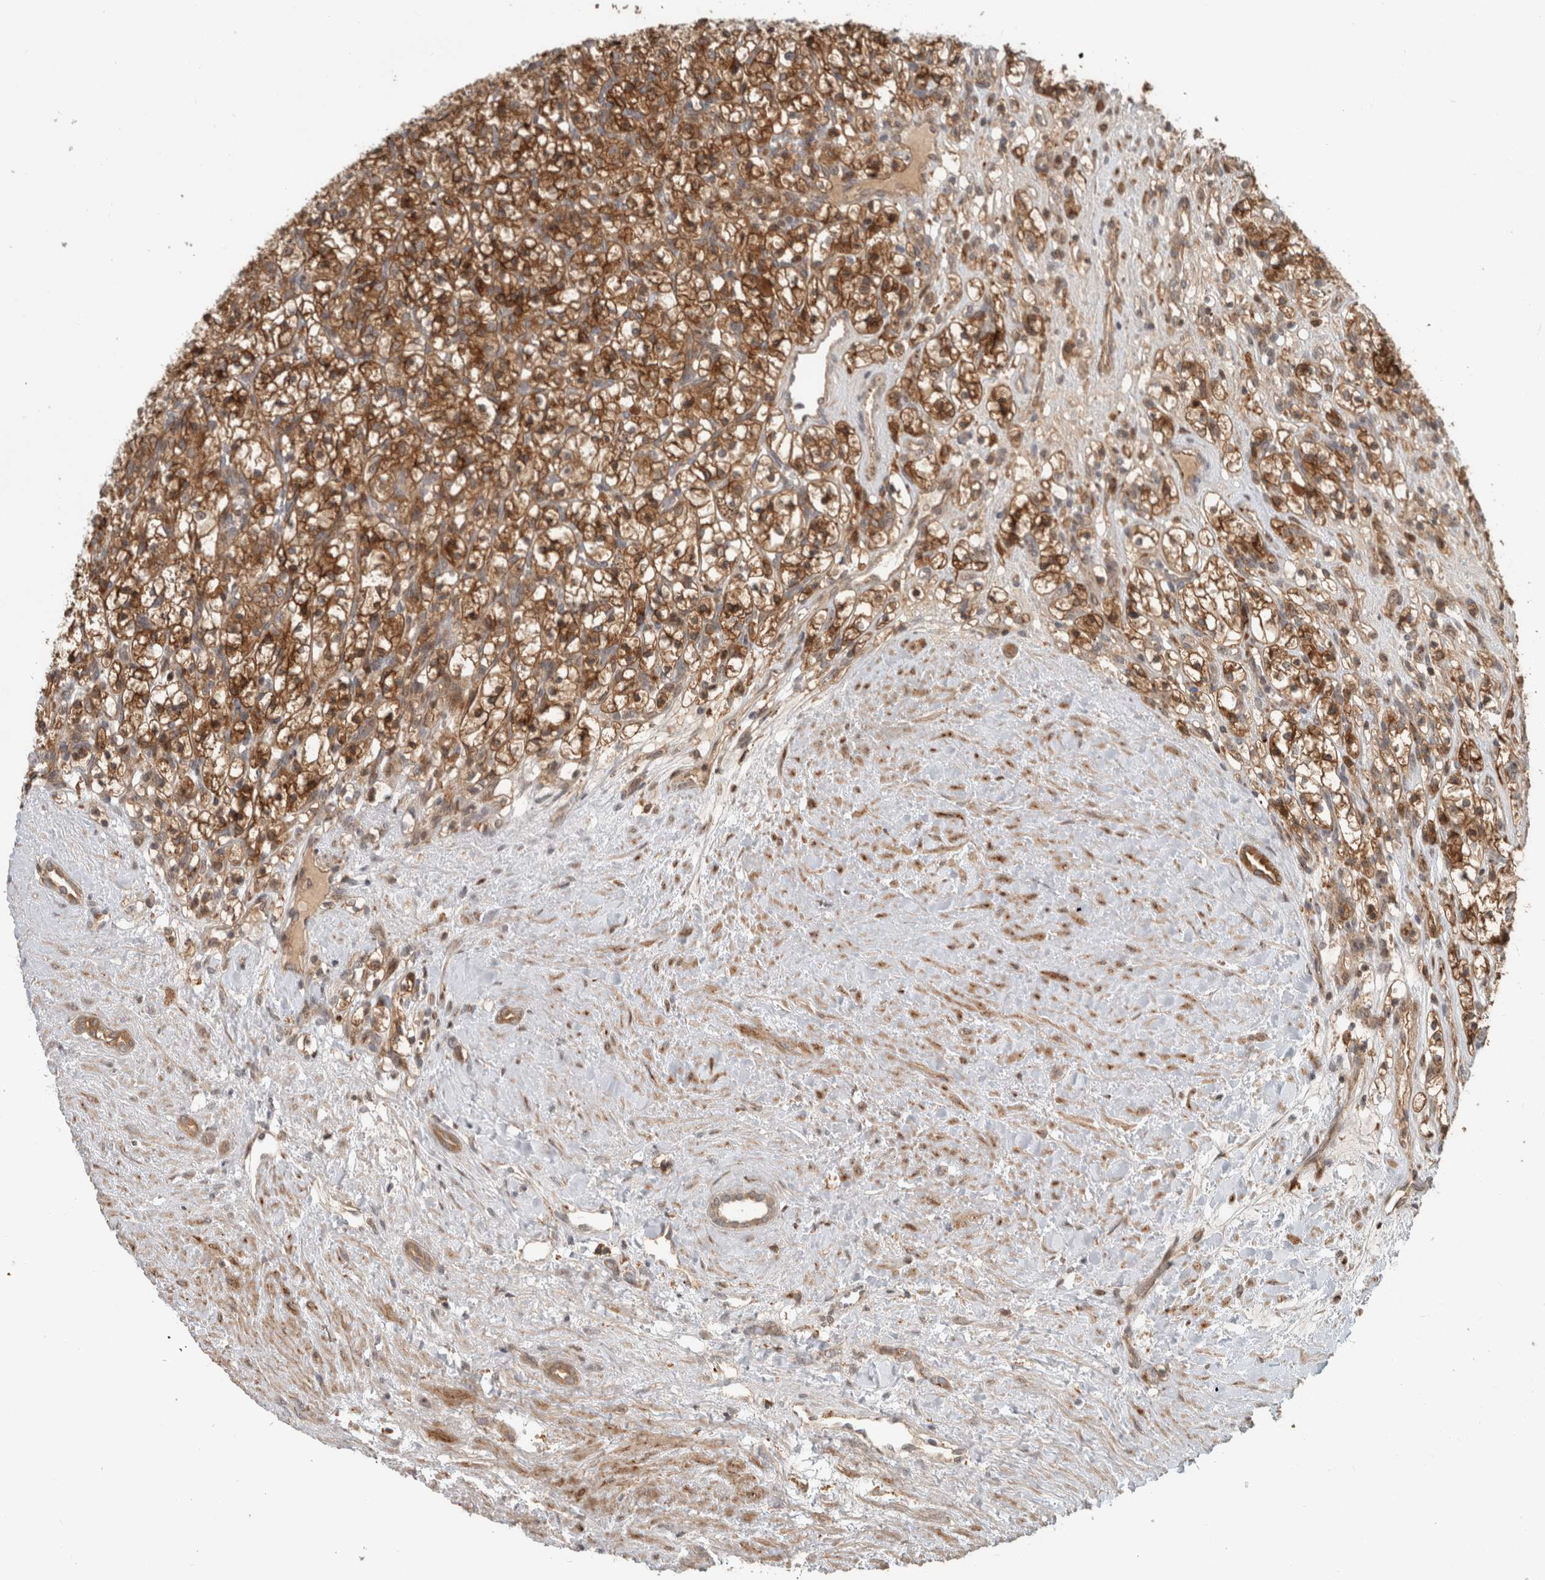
{"staining": {"intensity": "moderate", "quantity": ">75%", "location": "cytoplasmic/membranous"}, "tissue": "renal cancer", "cell_type": "Tumor cells", "image_type": "cancer", "snomed": [{"axis": "morphology", "description": "Adenocarcinoma, NOS"}, {"axis": "topography", "description": "Kidney"}], "caption": "Immunohistochemical staining of human renal cancer displays medium levels of moderate cytoplasmic/membranous protein positivity in approximately >75% of tumor cells. (brown staining indicates protein expression, while blue staining denotes nuclei).", "gene": "INSRR", "patient": {"sex": "female", "age": 57}}